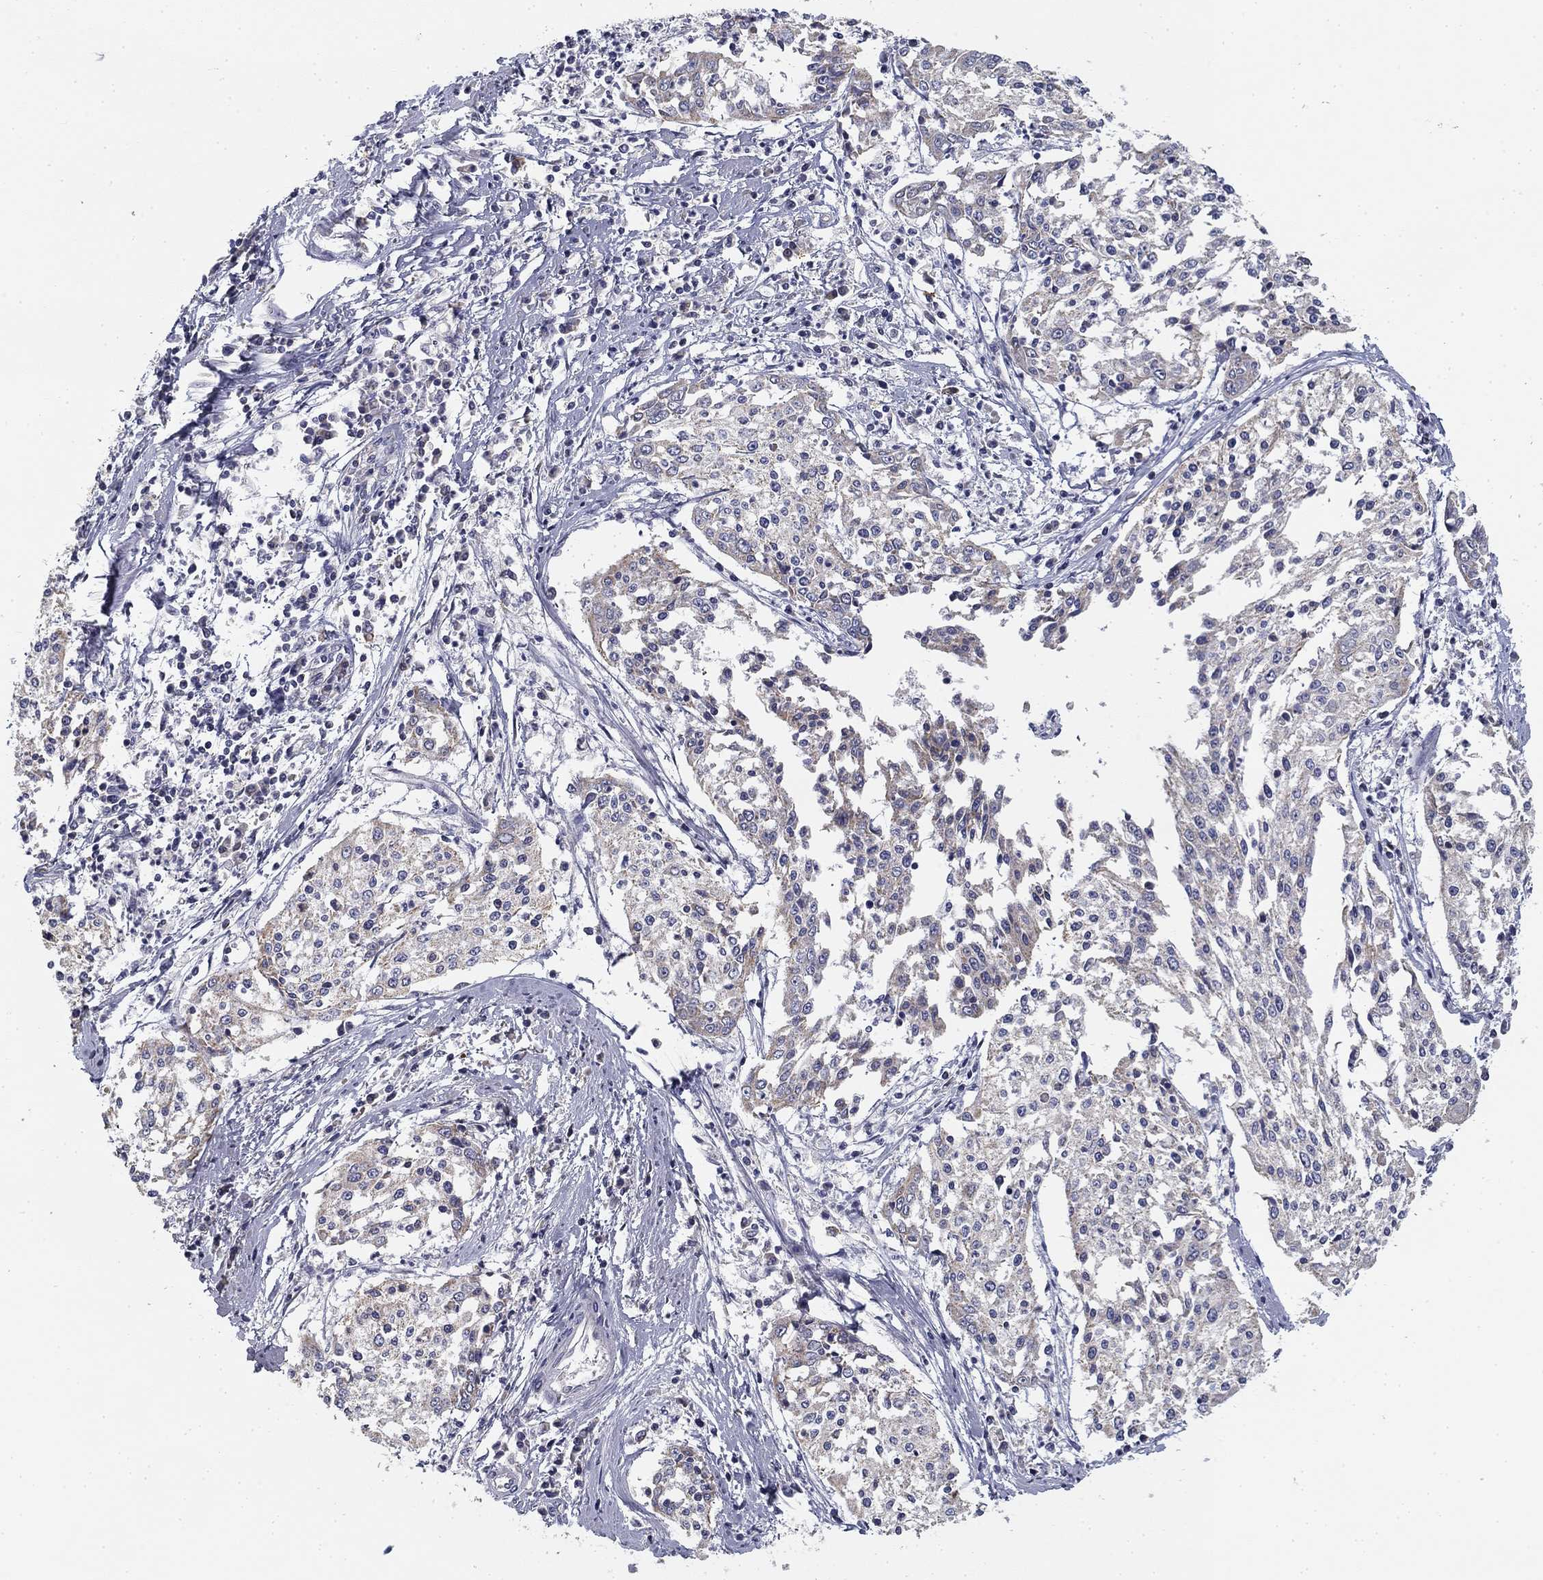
{"staining": {"intensity": "negative", "quantity": "none", "location": "none"}, "tissue": "cervical cancer", "cell_type": "Tumor cells", "image_type": "cancer", "snomed": [{"axis": "morphology", "description": "Squamous cell carcinoma, NOS"}, {"axis": "topography", "description": "Cervix"}], "caption": "DAB immunohistochemical staining of cervical cancer reveals no significant positivity in tumor cells.", "gene": "SLC2A9", "patient": {"sex": "female", "age": 41}}